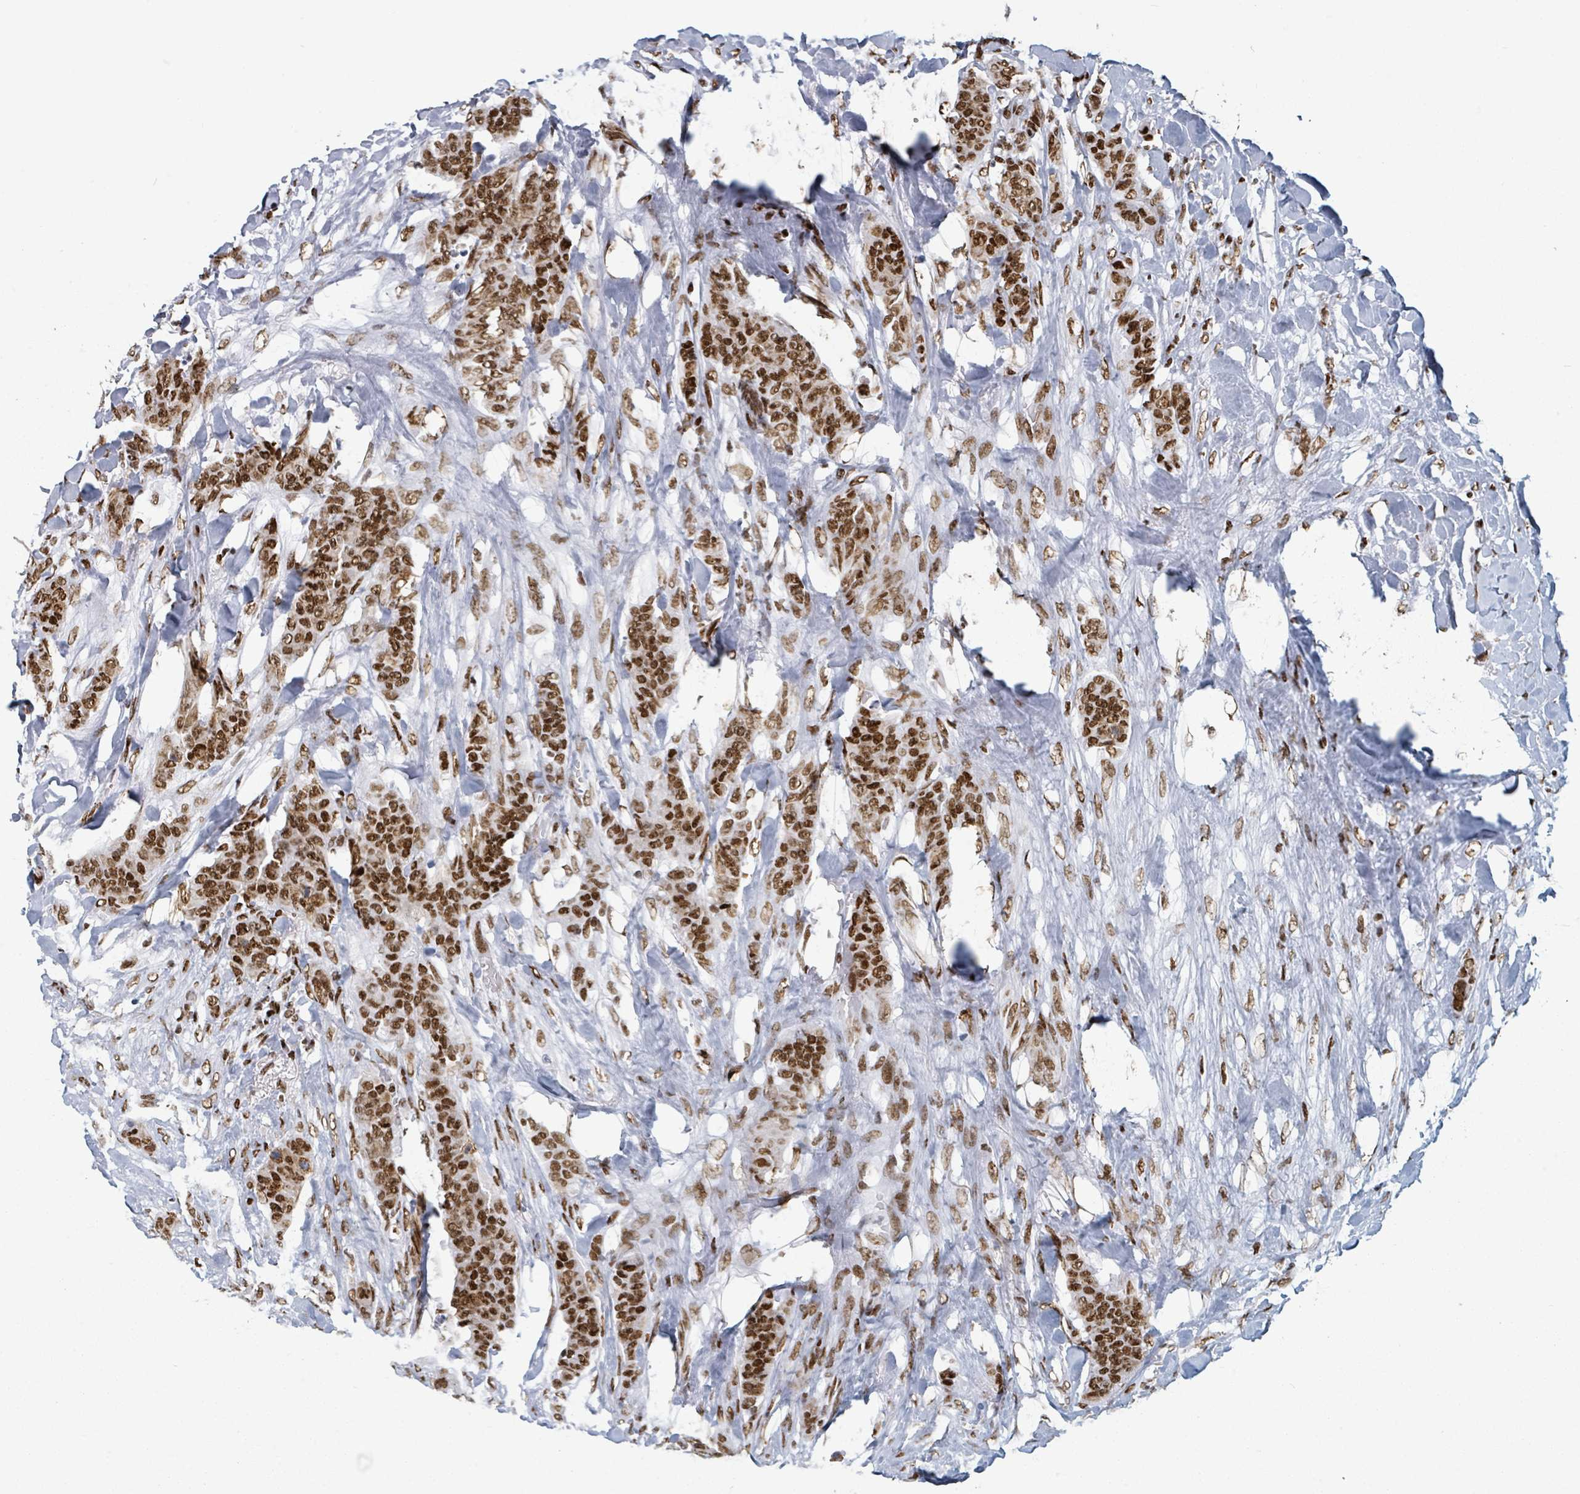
{"staining": {"intensity": "strong", "quantity": ">75%", "location": "nuclear"}, "tissue": "breast cancer", "cell_type": "Tumor cells", "image_type": "cancer", "snomed": [{"axis": "morphology", "description": "Duct carcinoma"}, {"axis": "topography", "description": "Breast"}], "caption": "Strong nuclear expression for a protein is seen in about >75% of tumor cells of breast cancer using immunohistochemistry (IHC).", "gene": "DHX16", "patient": {"sex": "female", "age": 40}}